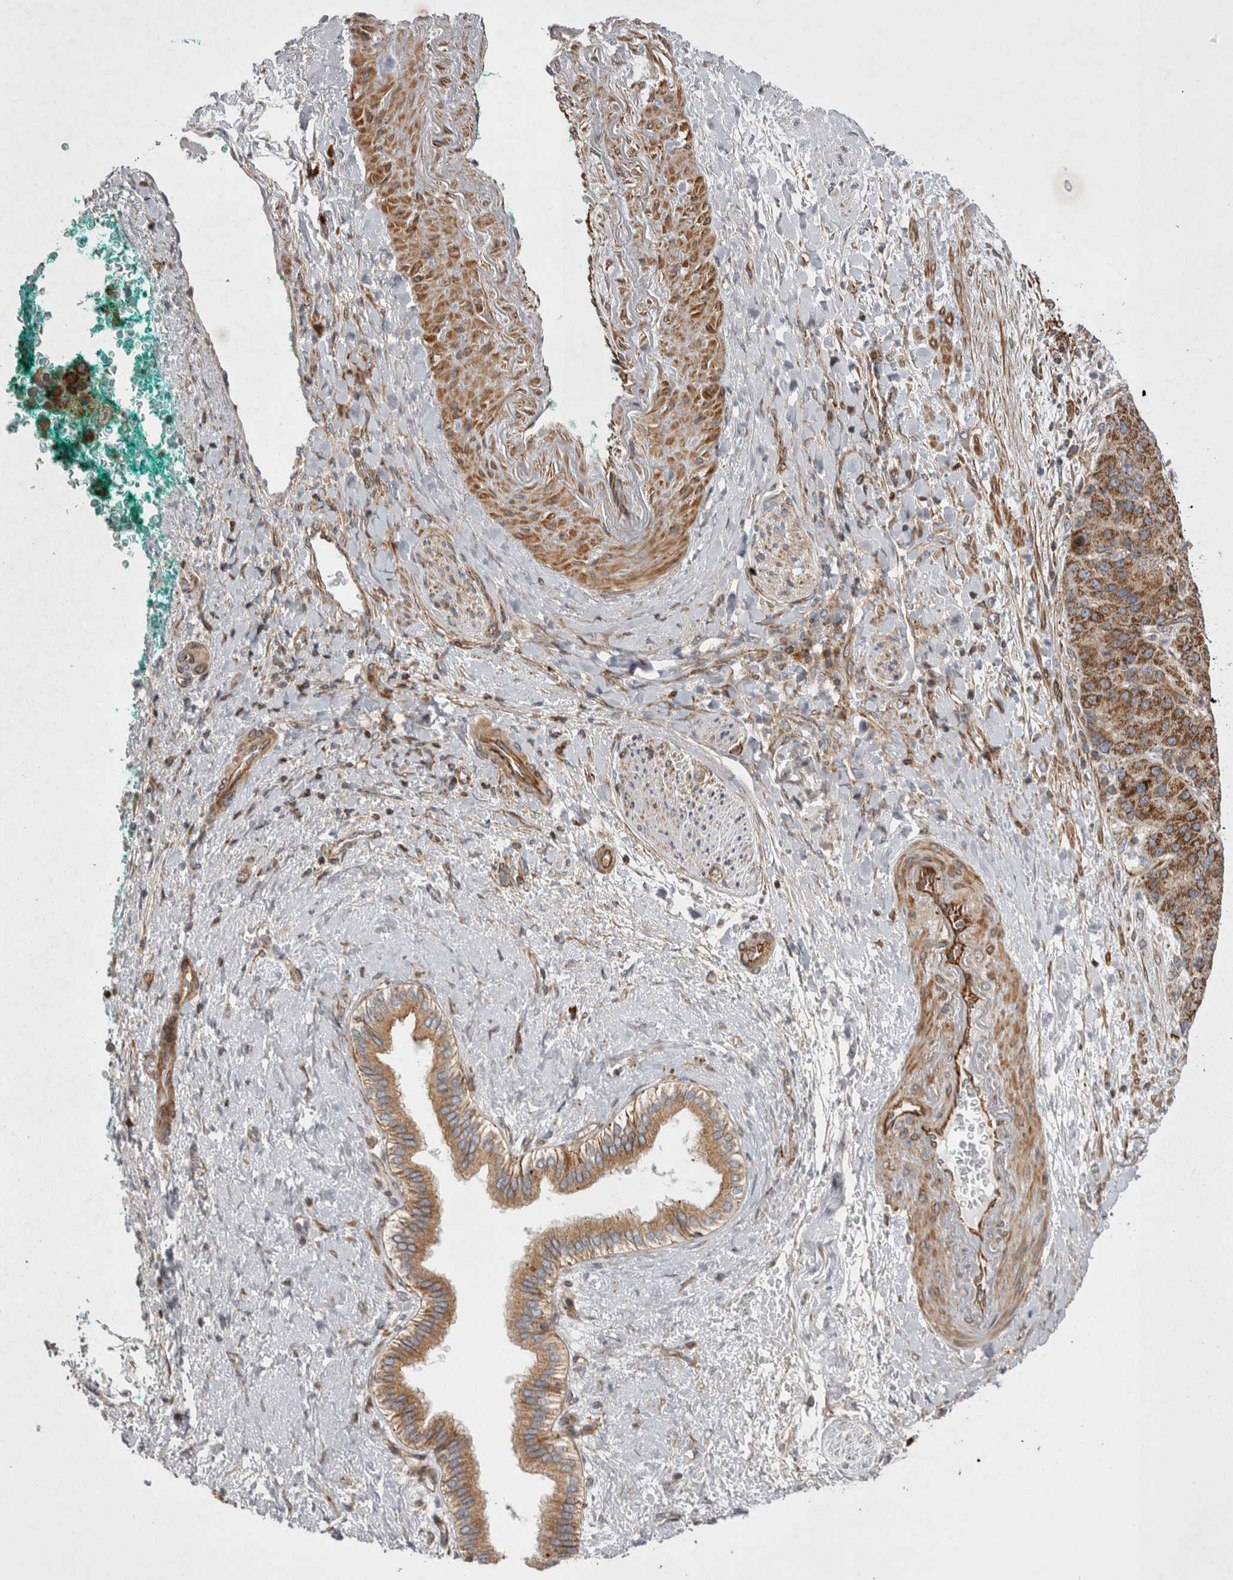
{"staining": {"intensity": "strong", "quantity": ">75%", "location": "cytoplasmic/membranous"}, "tissue": "liver cancer", "cell_type": "Tumor cells", "image_type": "cancer", "snomed": [{"axis": "morphology", "description": "Carcinoma, Hepatocellular, NOS"}, {"axis": "topography", "description": "Liver"}], "caption": "DAB (3,3'-diaminobenzidine) immunohistochemical staining of human liver cancer (hepatocellular carcinoma) shows strong cytoplasmic/membranous protein expression in about >75% of tumor cells. (brown staining indicates protein expression, while blue staining denotes nuclei).", "gene": "TSPOAP1", "patient": {"sex": "male", "age": 65}}